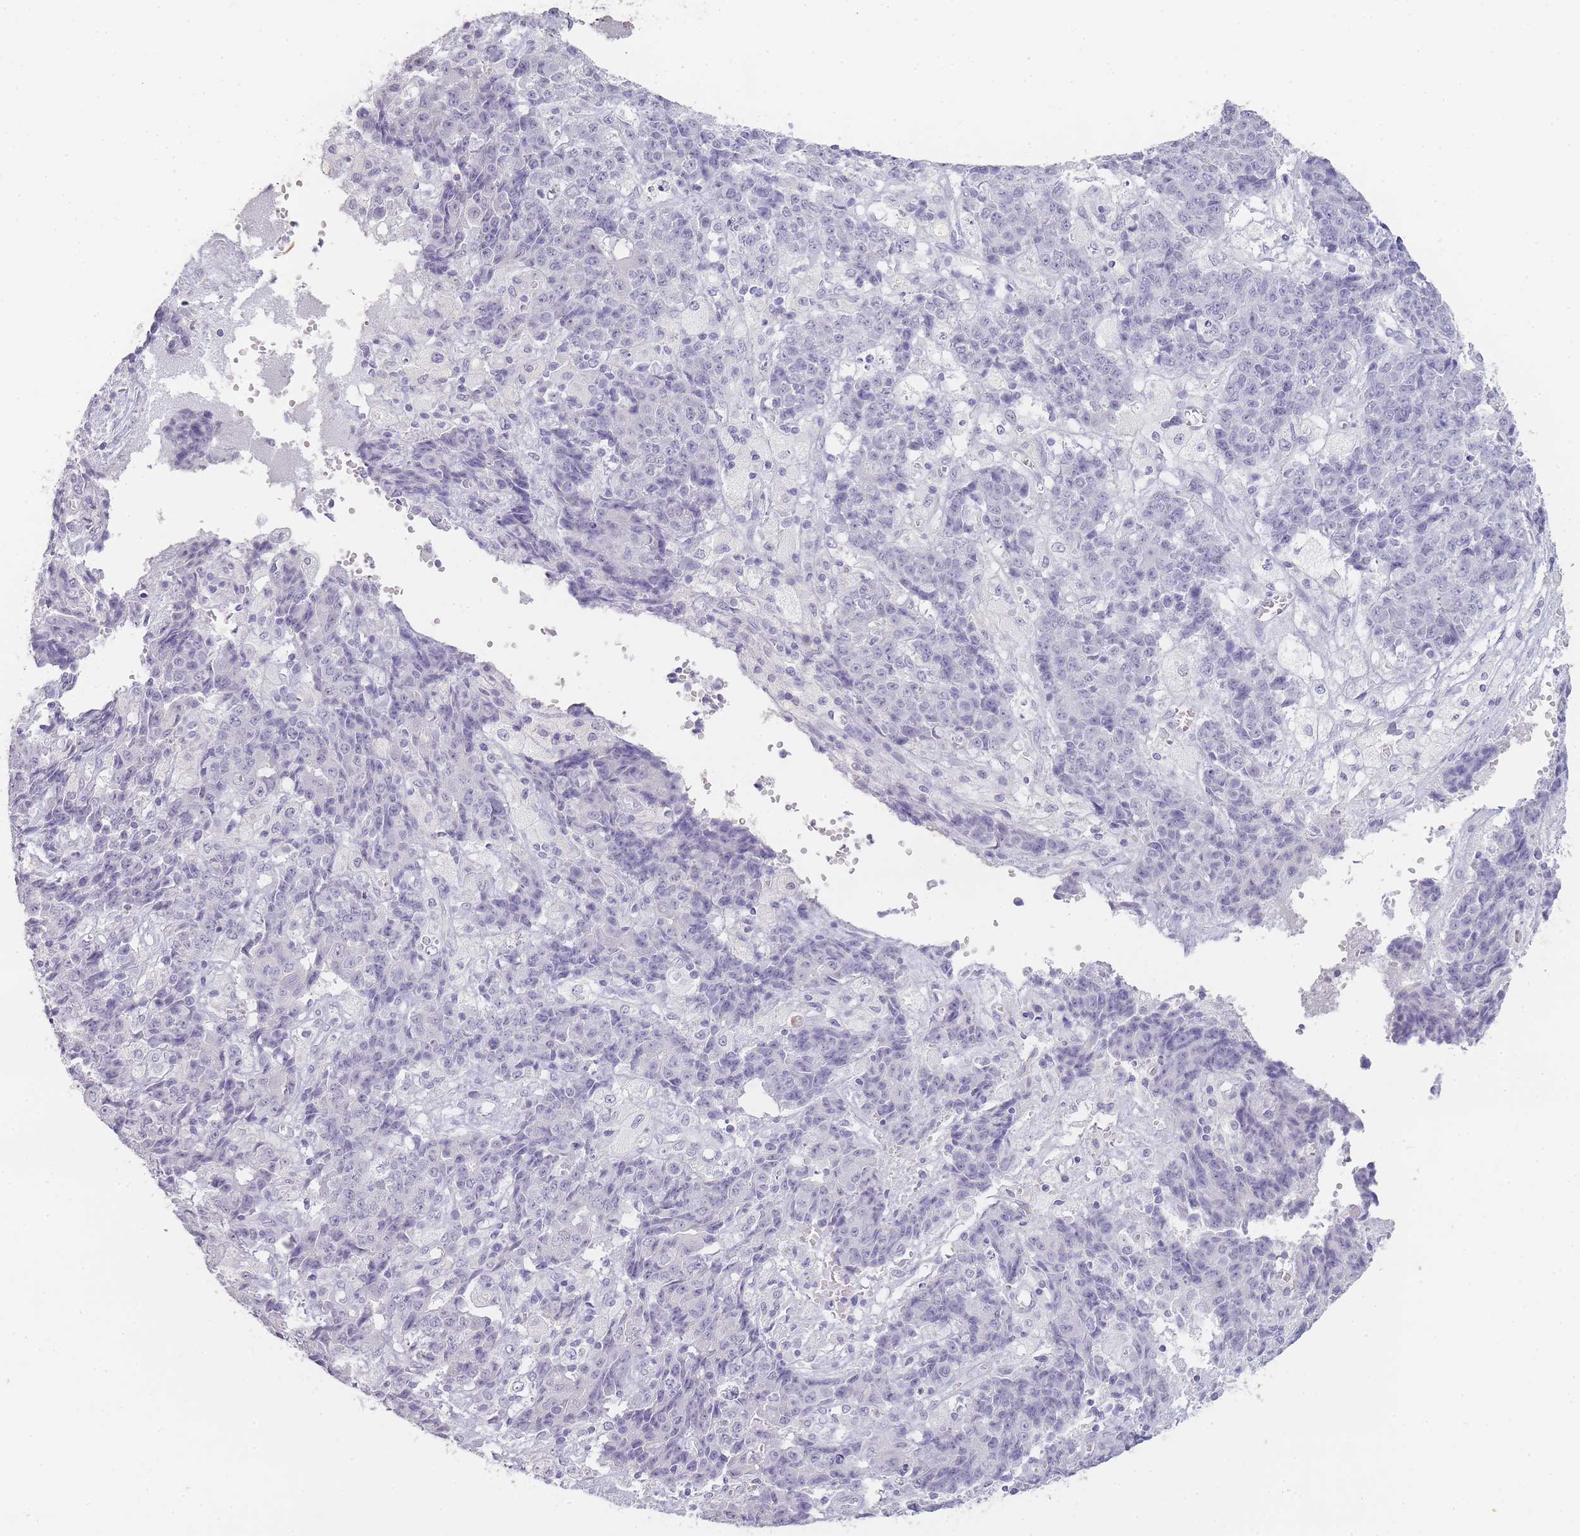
{"staining": {"intensity": "negative", "quantity": "none", "location": "none"}, "tissue": "ovarian cancer", "cell_type": "Tumor cells", "image_type": "cancer", "snomed": [{"axis": "morphology", "description": "Carcinoma, endometroid"}, {"axis": "topography", "description": "Ovary"}], "caption": "An immunohistochemistry image of ovarian cancer (endometroid carcinoma) is shown. There is no staining in tumor cells of ovarian cancer (endometroid carcinoma).", "gene": "INS", "patient": {"sex": "female", "age": 42}}